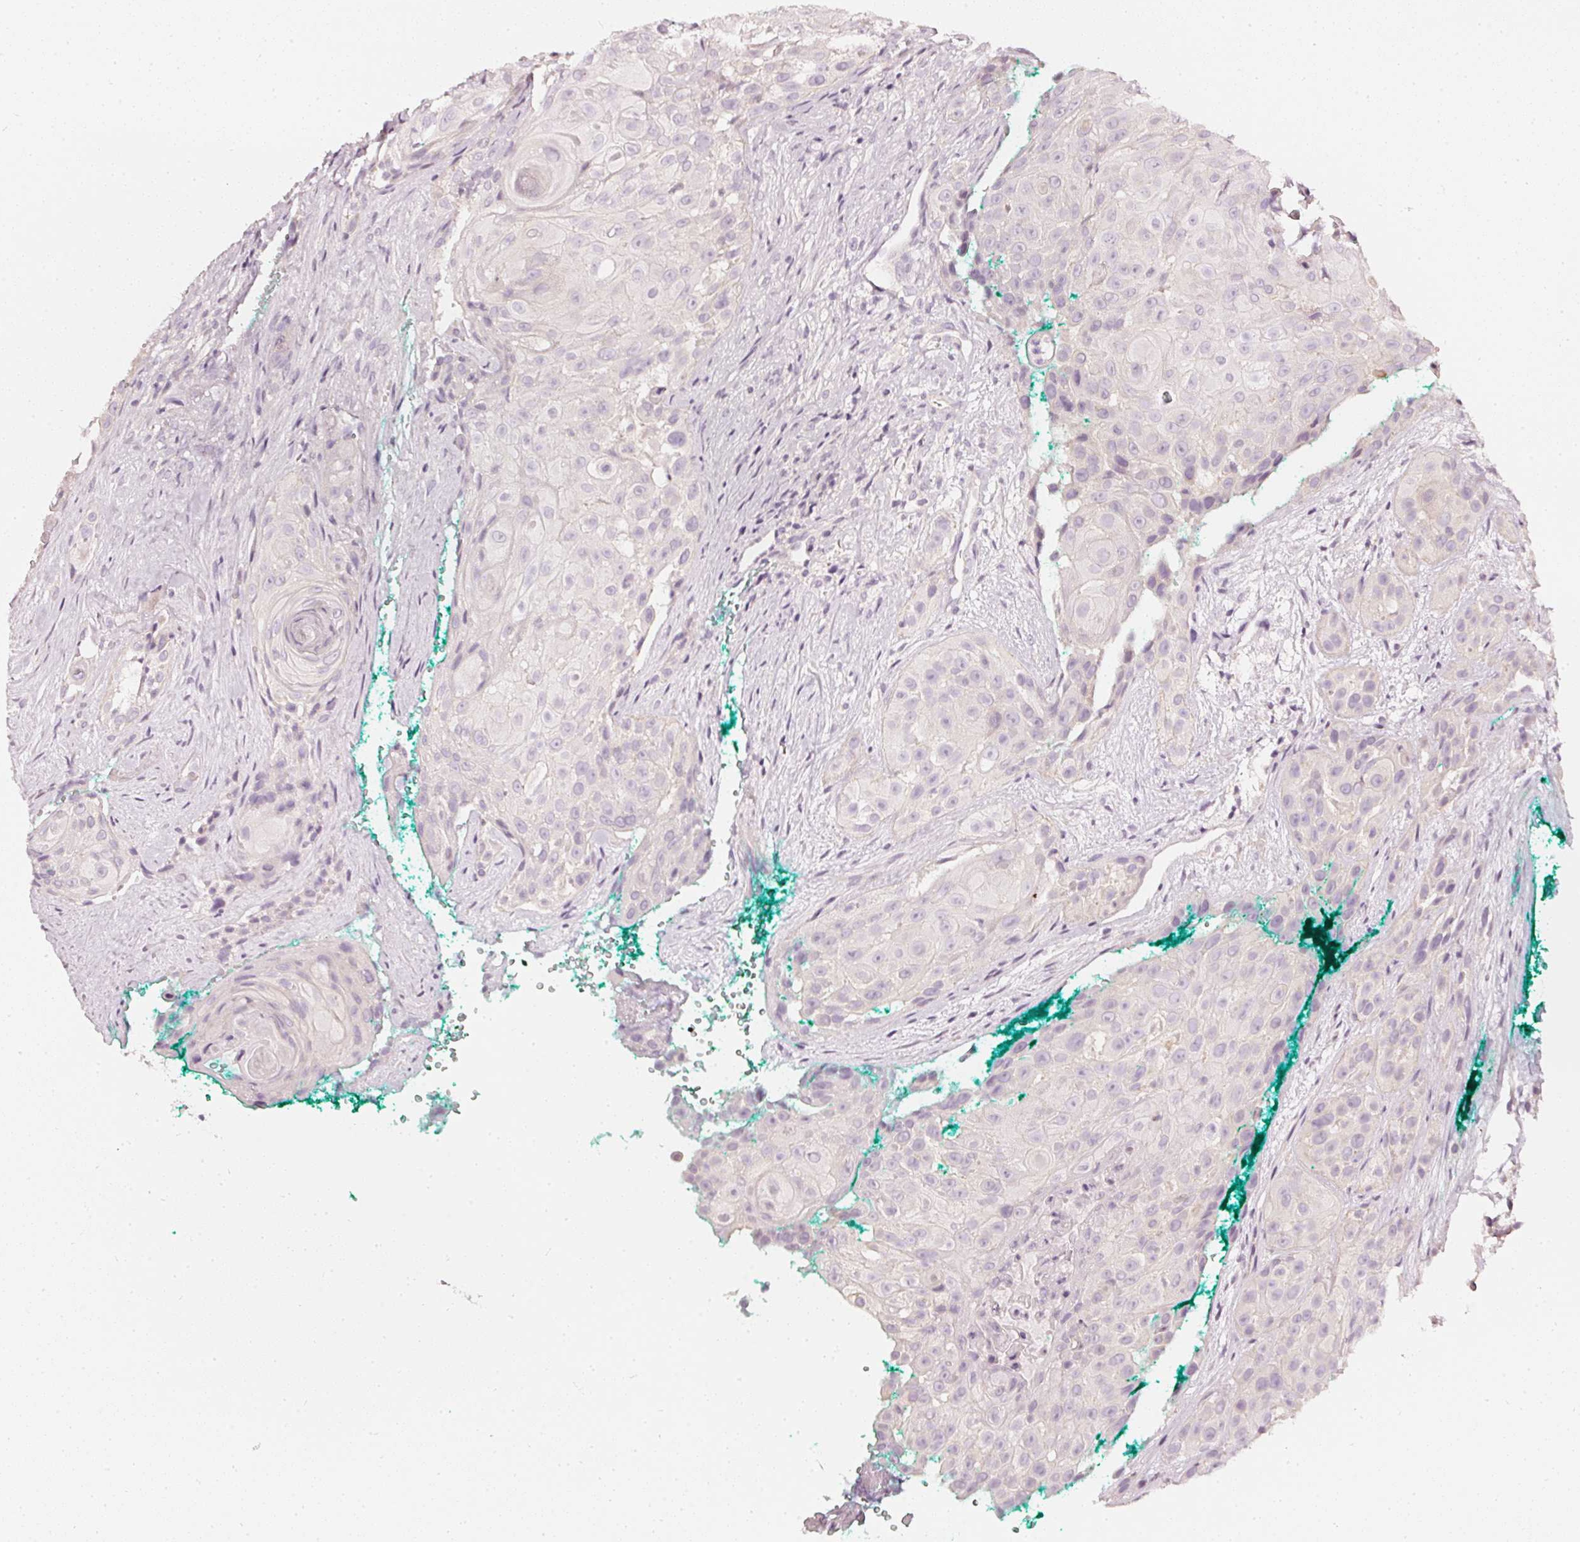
{"staining": {"intensity": "negative", "quantity": "none", "location": "none"}, "tissue": "head and neck cancer", "cell_type": "Tumor cells", "image_type": "cancer", "snomed": [{"axis": "morphology", "description": "Squamous cell carcinoma, NOS"}, {"axis": "topography", "description": "Head-Neck"}], "caption": "Human head and neck cancer (squamous cell carcinoma) stained for a protein using immunohistochemistry (IHC) demonstrates no positivity in tumor cells.", "gene": "CNP", "patient": {"sex": "male", "age": 83}}